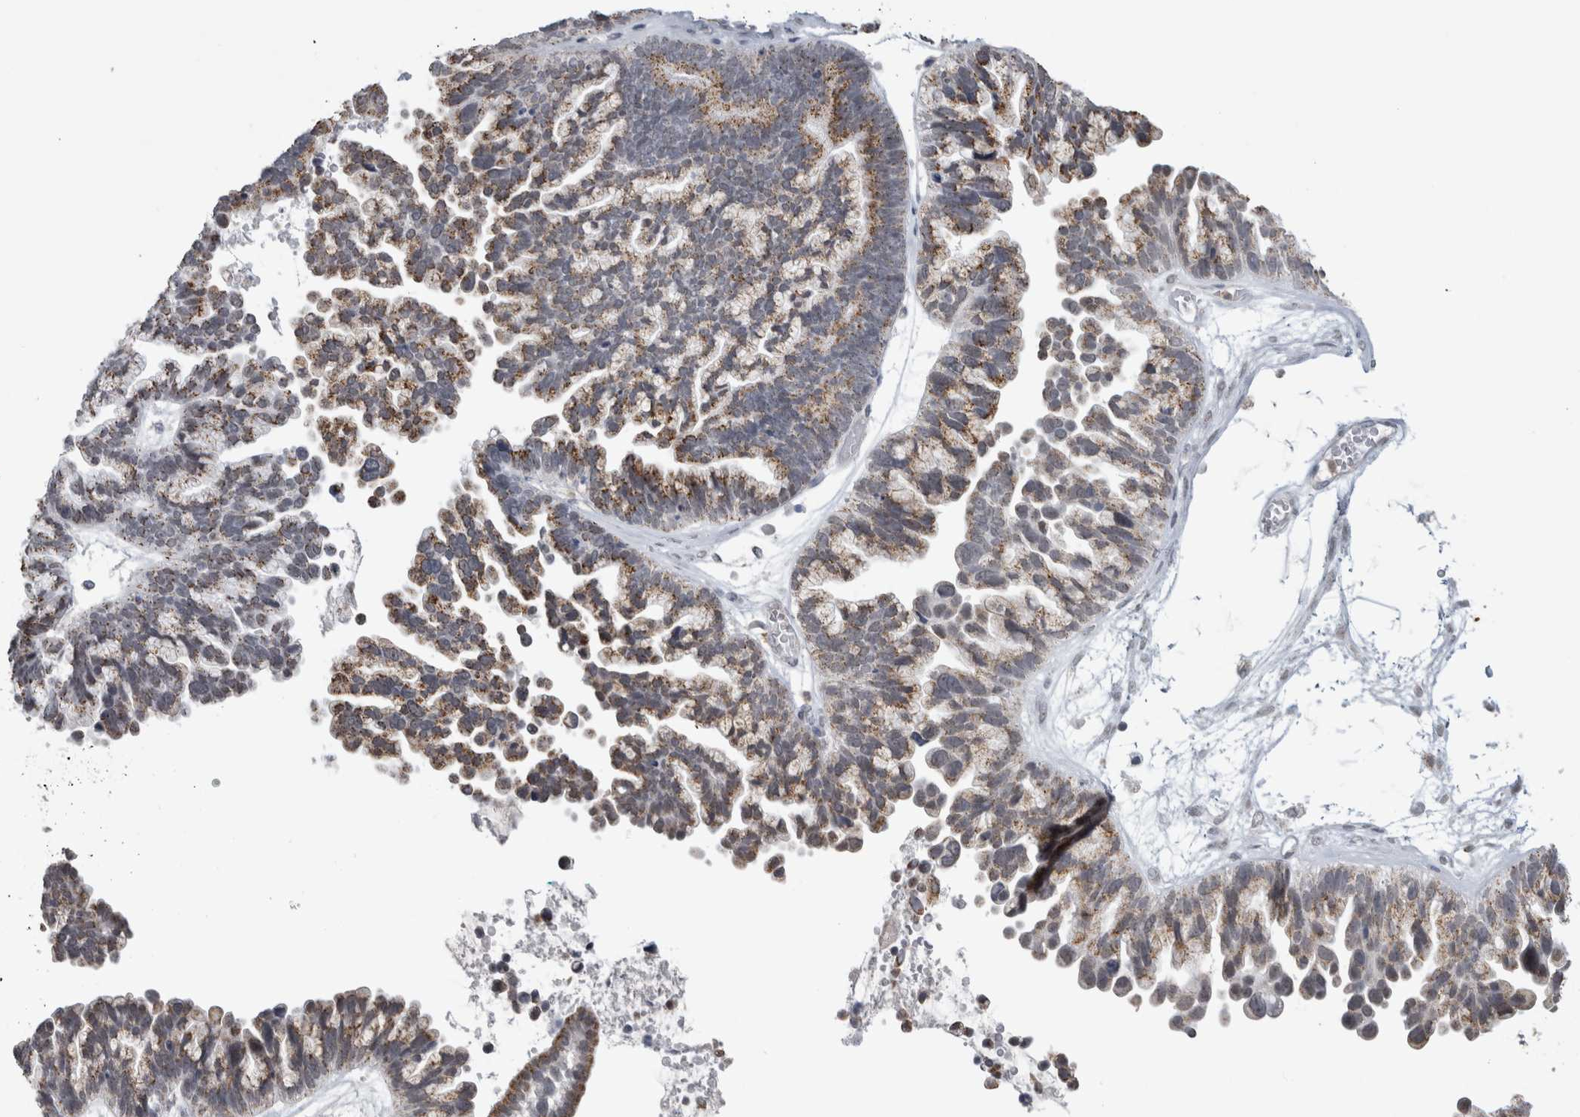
{"staining": {"intensity": "moderate", "quantity": ">75%", "location": "cytoplasmic/membranous"}, "tissue": "ovarian cancer", "cell_type": "Tumor cells", "image_type": "cancer", "snomed": [{"axis": "morphology", "description": "Cystadenocarcinoma, serous, NOS"}, {"axis": "topography", "description": "Ovary"}], "caption": "High-magnification brightfield microscopy of ovarian cancer stained with DAB (brown) and counterstained with hematoxylin (blue). tumor cells exhibit moderate cytoplasmic/membranous expression is identified in approximately>75% of cells. (Brightfield microscopy of DAB IHC at high magnification).", "gene": "PLIN1", "patient": {"sex": "female", "age": 56}}